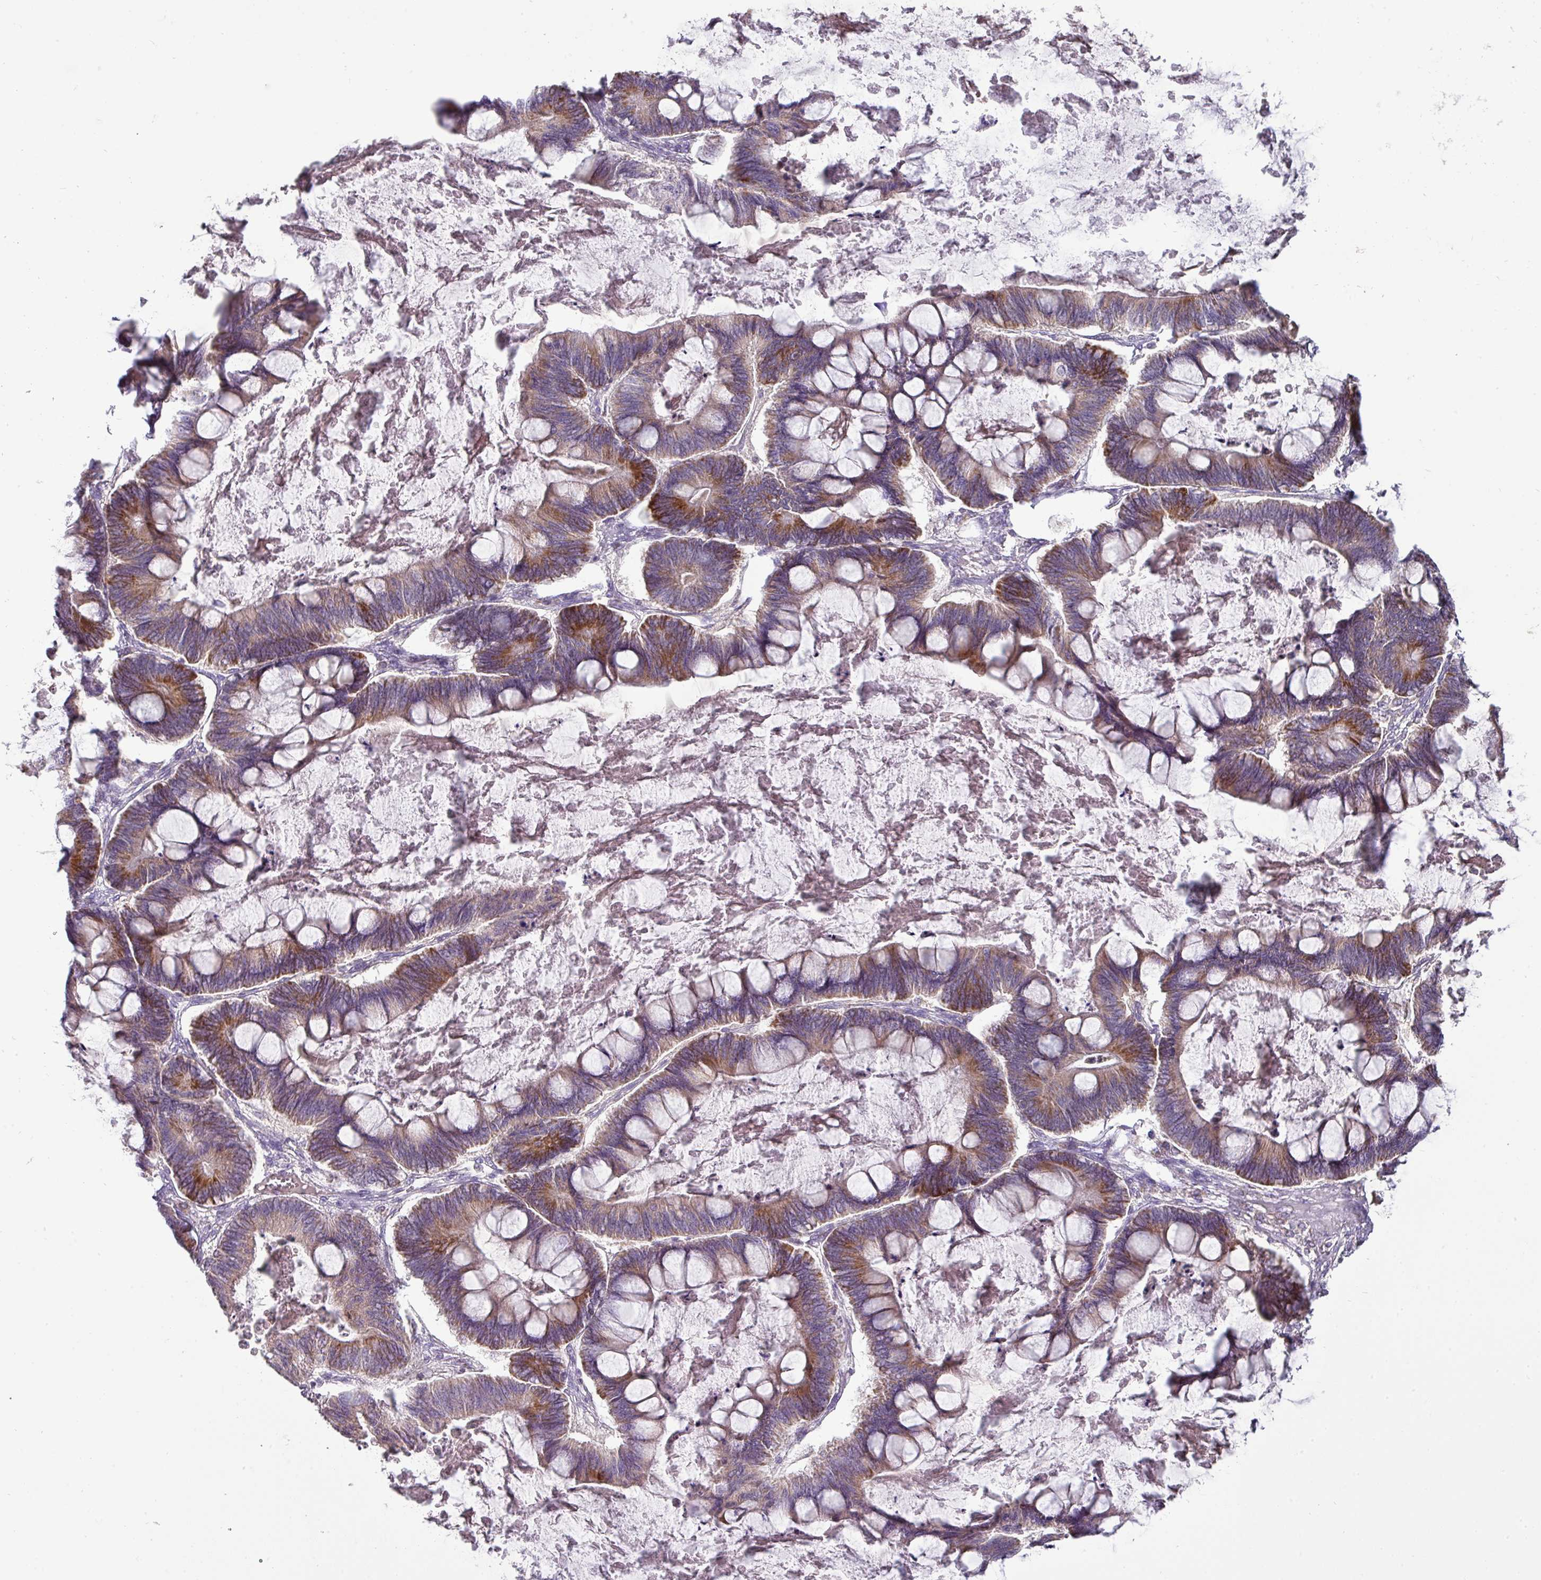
{"staining": {"intensity": "moderate", "quantity": ">75%", "location": "cytoplasmic/membranous"}, "tissue": "ovarian cancer", "cell_type": "Tumor cells", "image_type": "cancer", "snomed": [{"axis": "morphology", "description": "Cystadenocarcinoma, mucinous, NOS"}, {"axis": "topography", "description": "Ovary"}], "caption": "A brown stain highlights moderate cytoplasmic/membranous staining of a protein in ovarian mucinous cystadenocarcinoma tumor cells.", "gene": "TRAPPC1", "patient": {"sex": "female", "age": 61}}